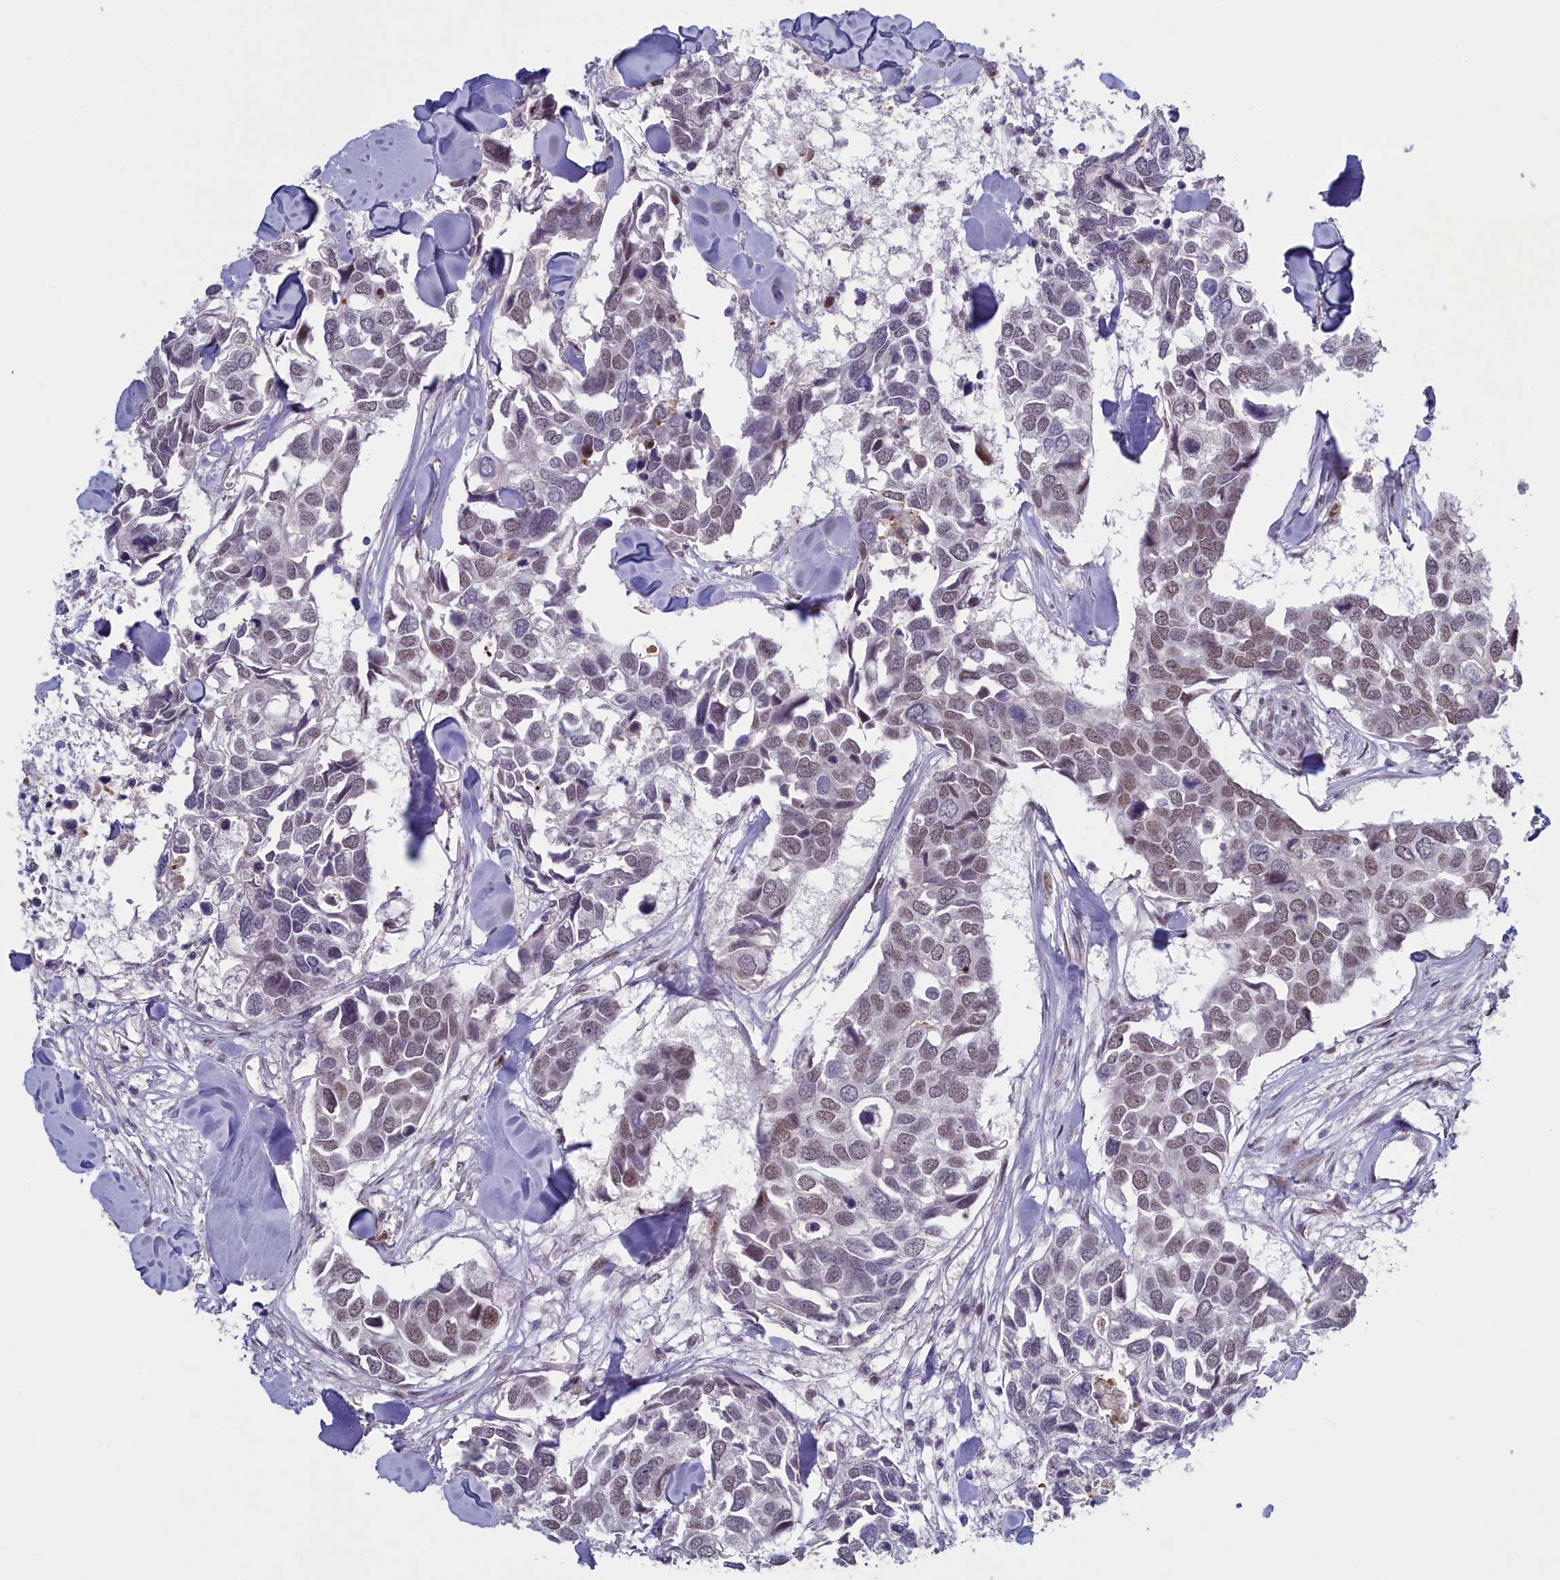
{"staining": {"intensity": "weak", "quantity": "25%-75%", "location": "nuclear"}, "tissue": "breast cancer", "cell_type": "Tumor cells", "image_type": "cancer", "snomed": [{"axis": "morphology", "description": "Duct carcinoma"}, {"axis": "topography", "description": "Breast"}], "caption": "A photomicrograph of infiltrating ductal carcinoma (breast) stained for a protein exhibits weak nuclear brown staining in tumor cells.", "gene": "ATF7IP2", "patient": {"sex": "female", "age": 83}}